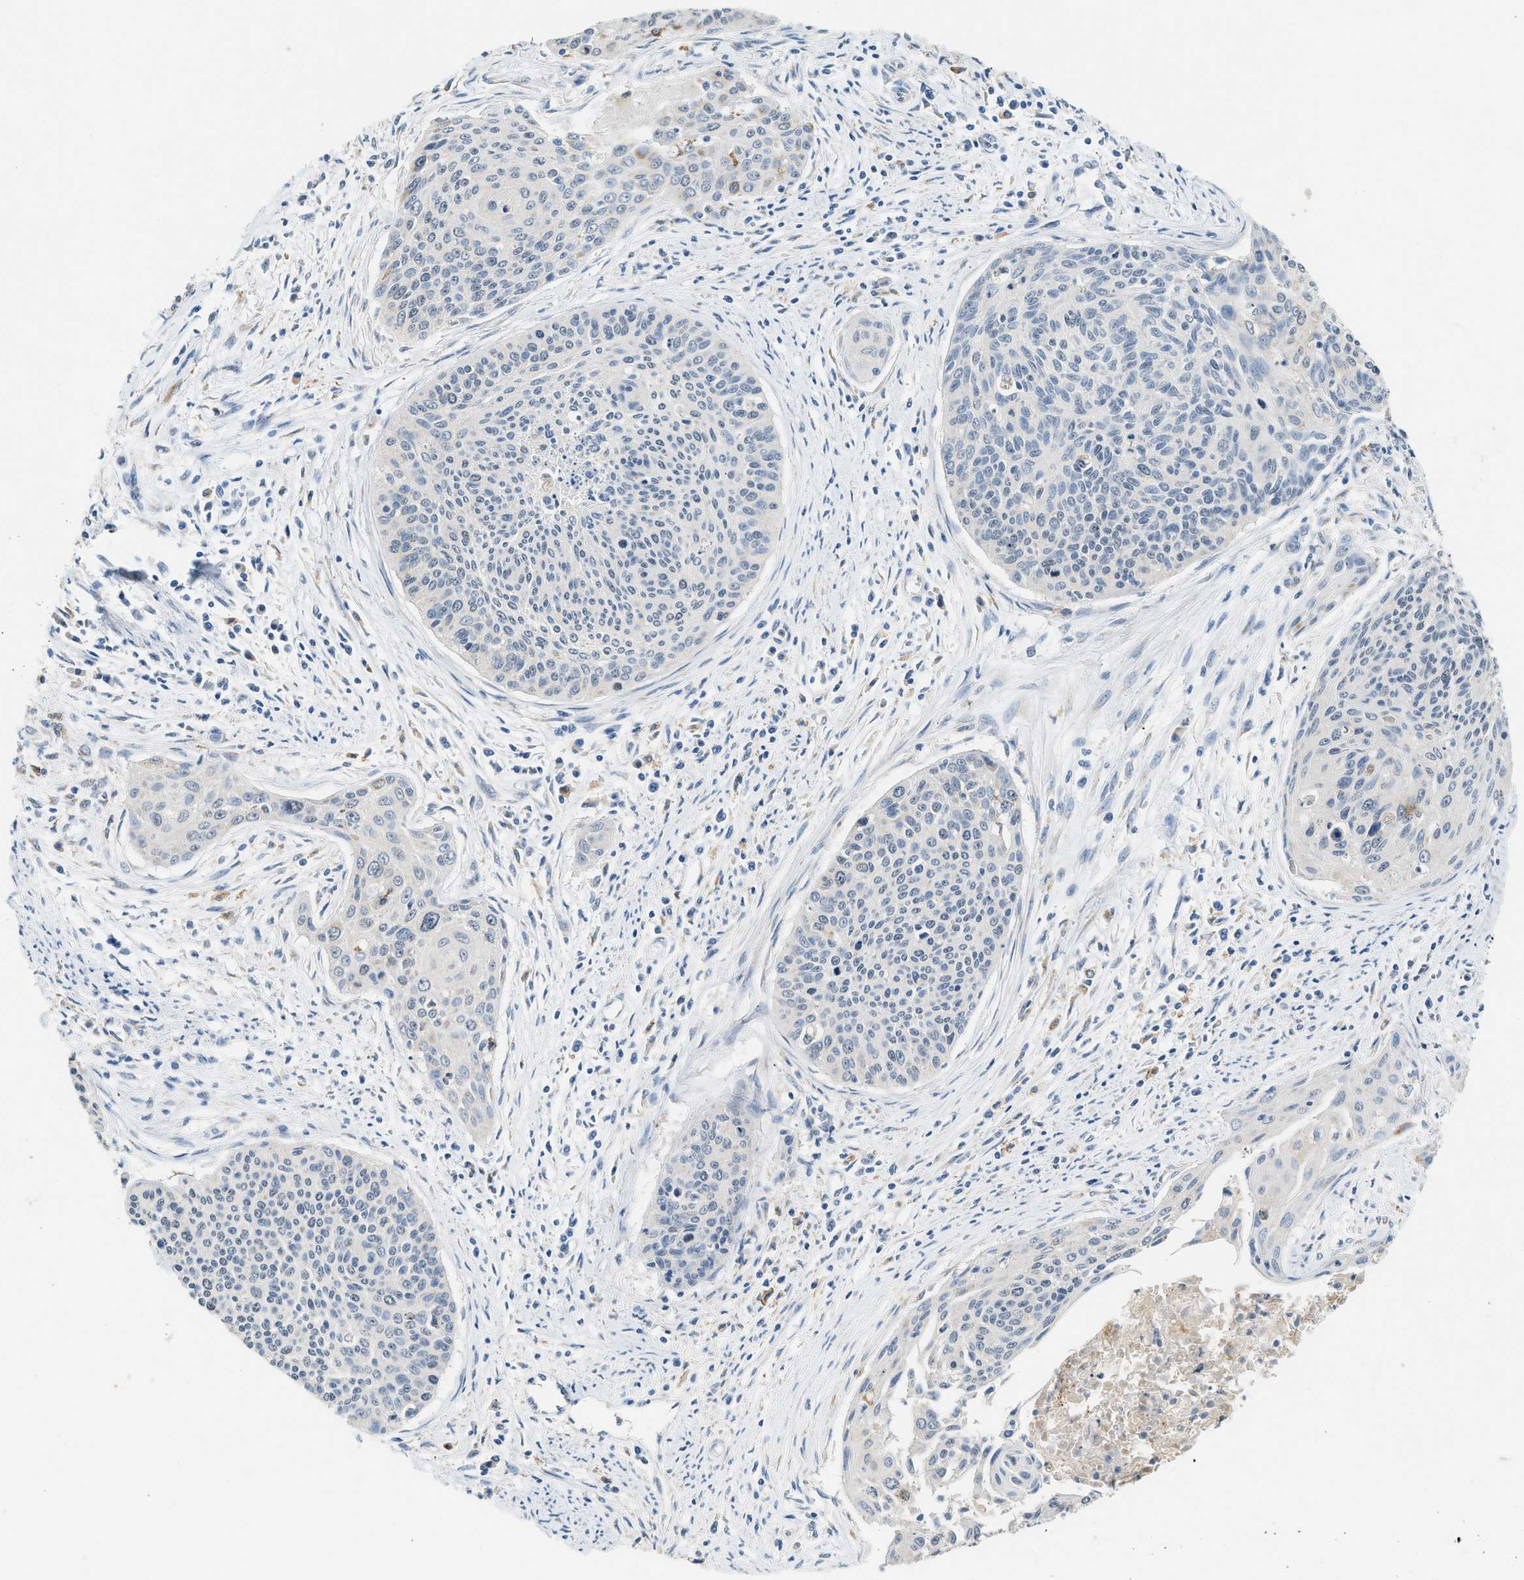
{"staining": {"intensity": "negative", "quantity": "none", "location": "none"}, "tissue": "cervical cancer", "cell_type": "Tumor cells", "image_type": "cancer", "snomed": [{"axis": "morphology", "description": "Squamous cell carcinoma, NOS"}, {"axis": "topography", "description": "Cervix"}], "caption": "Immunohistochemical staining of cervical squamous cell carcinoma displays no significant expression in tumor cells.", "gene": "CTSB", "patient": {"sex": "female", "age": 55}}